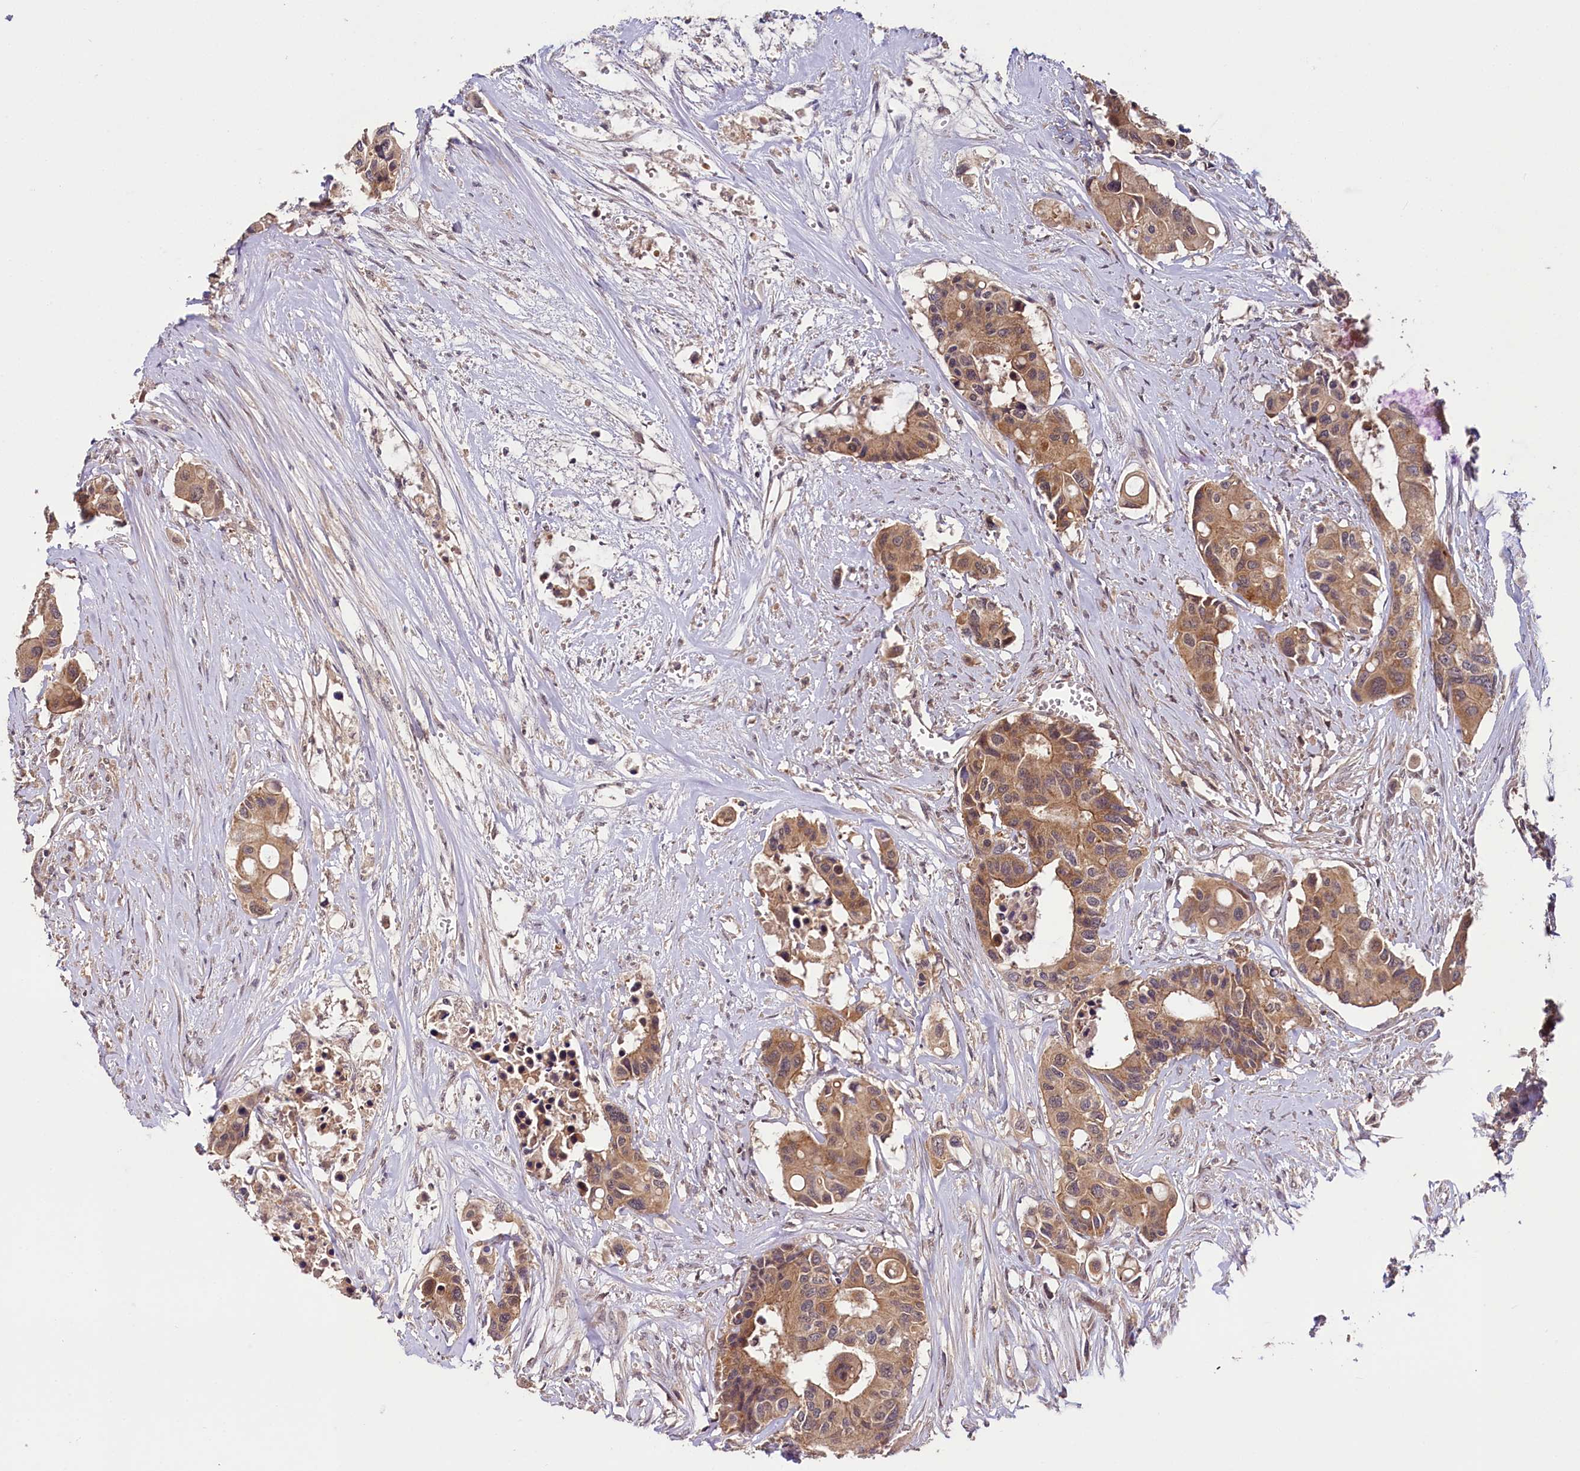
{"staining": {"intensity": "moderate", "quantity": ">75%", "location": "cytoplasmic/membranous"}, "tissue": "colorectal cancer", "cell_type": "Tumor cells", "image_type": "cancer", "snomed": [{"axis": "morphology", "description": "Adenocarcinoma, NOS"}, {"axis": "topography", "description": "Colon"}], "caption": "An image showing moderate cytoplasmic/membranous positivity in approximately >75% of tumor cells in colorectal cancer, as visualized by brown immunohistochemical staining.", "gene": "TMEM39A", "patient": {"sex": "male", "age": 77}}